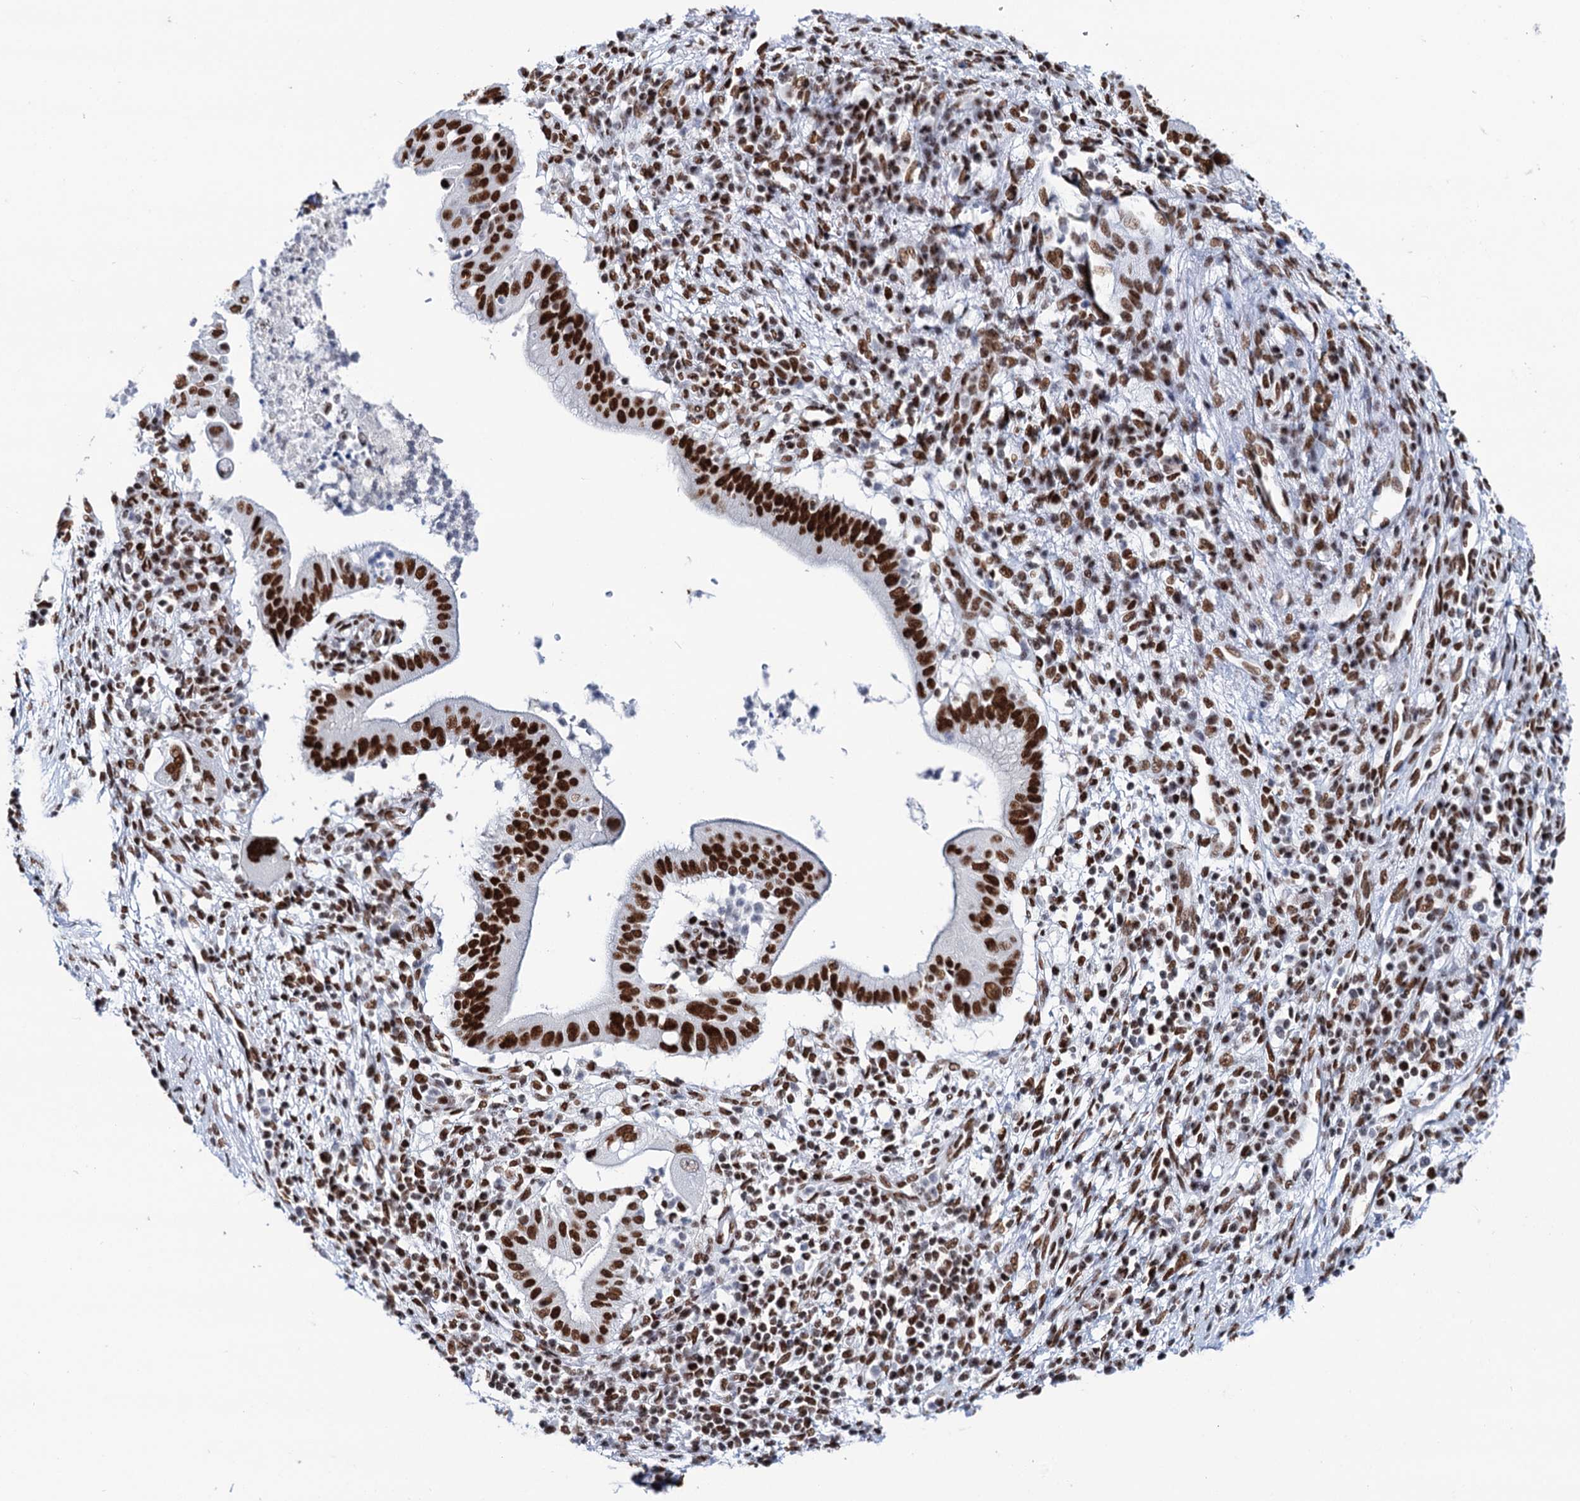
{"staining": {"intensity": "strong", "quantity": ">75%", "location": "nuclear"}, "tissue": "pancreatic cancer", "cell_type": "Tumor cells", "image_type": "cancer", "snomed": [{"axis": "morphology", "description": "Adenocarcinoma, NOS"}, {"axis": "topography", "description": "Pancreas"}], "caption": "Strong nuclear positivity is appreciated in approximately >75% of tumor cells in pancreatic cancer (adenocarcinoma).", "gene": "MATR3", "patient": {"sex": "male", "age": 68}}